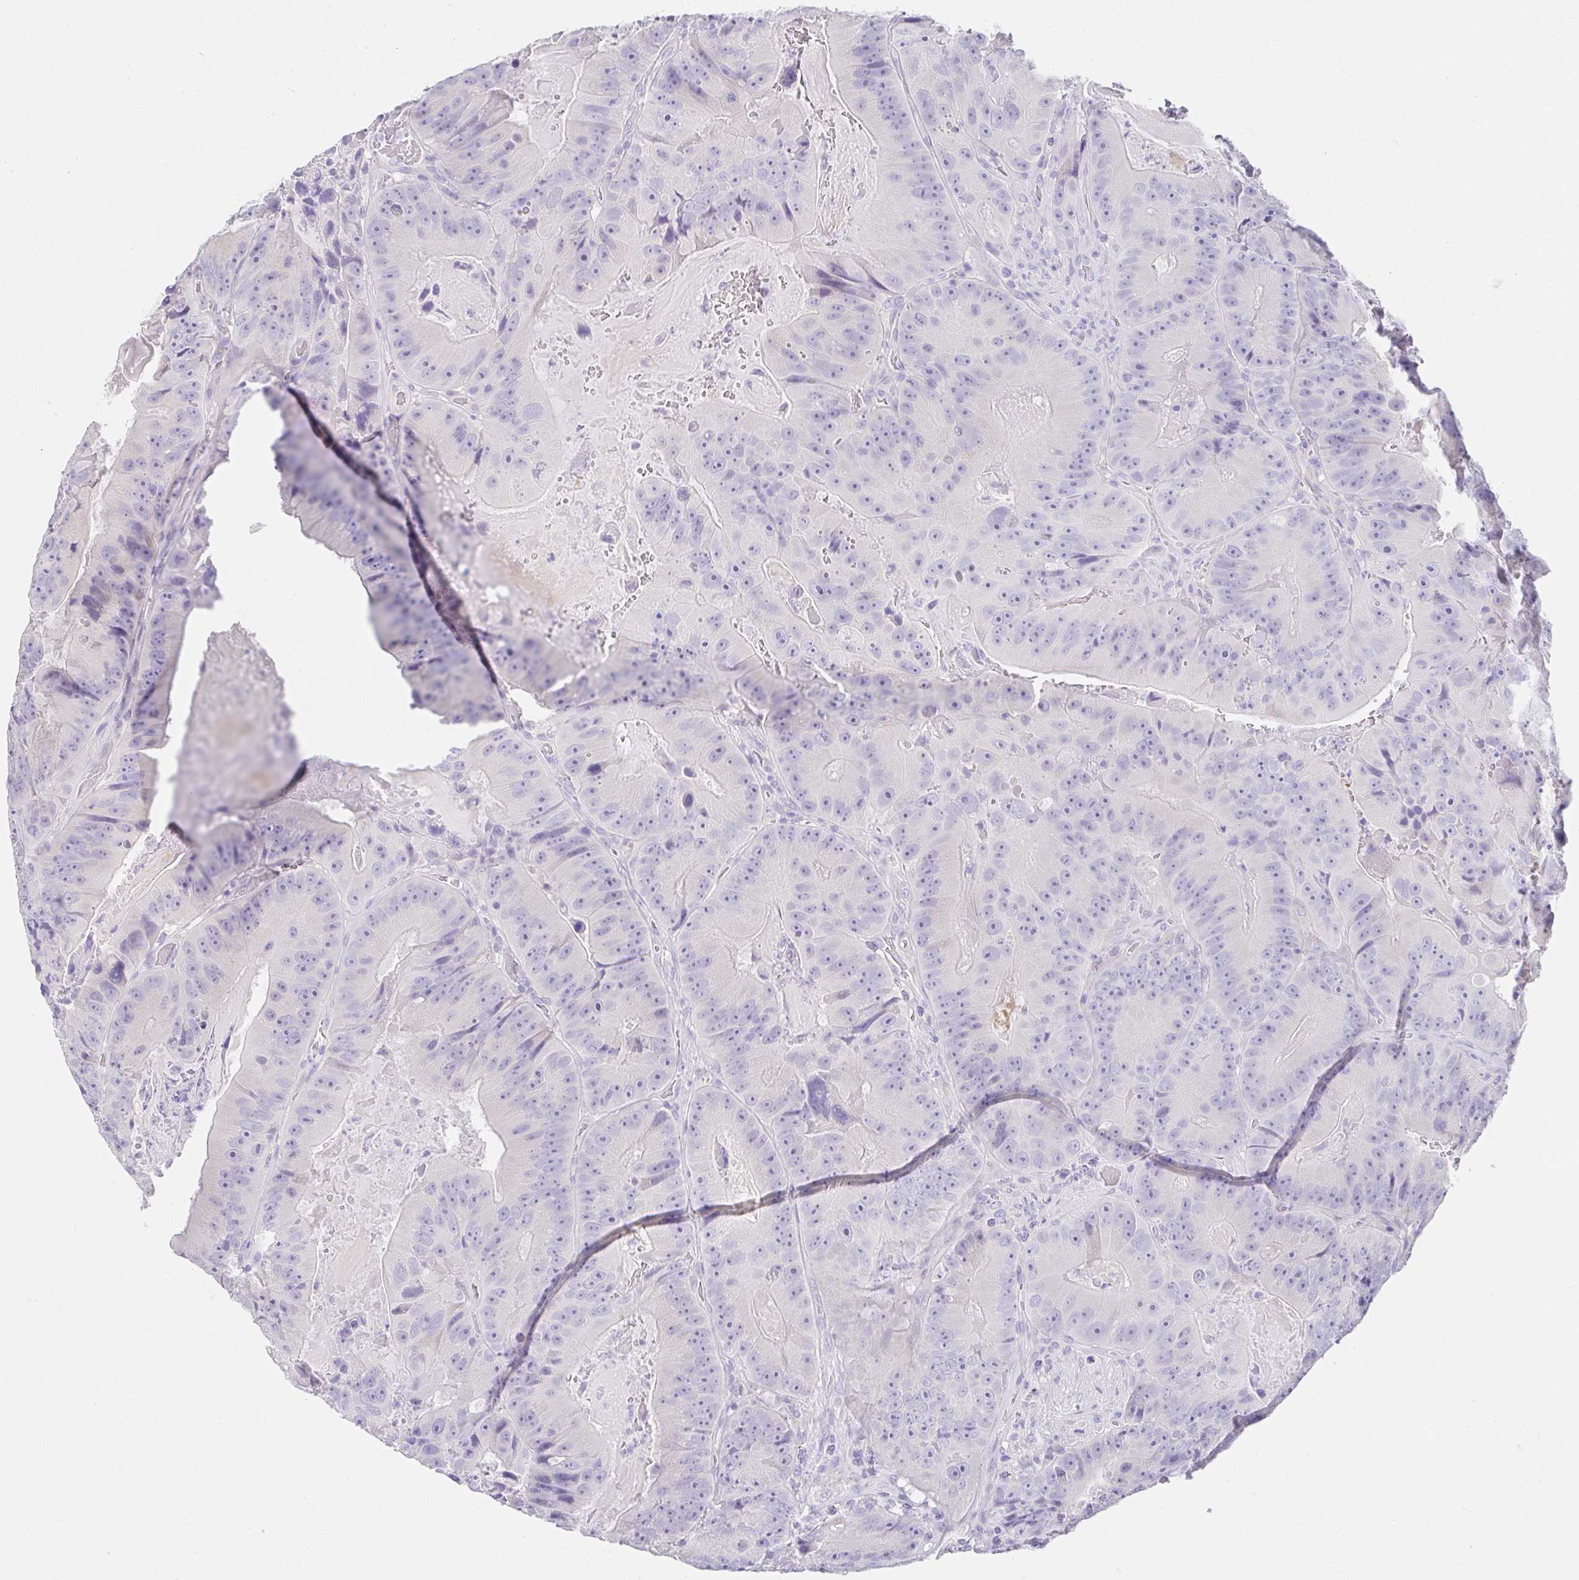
{"staining": {"intensity": "negative", "quantity": "none", "location": "none"}, "tissue": "colorectal cancer", "cell_type": "Tumor cells", "image_type": "cancer", "snomed": [{"axis": "morphology", "description": "Adenocarcinoma, NOS"}, {"axis": "topography", "description": "Colon"}], "caption": "Immunohistochemical staining of colorectal cancer (adenocarcinoma) shows no significant positivity in tumor cells.", "gene": "VGLL1", "patient": {"sex": "female", "age": 86}}